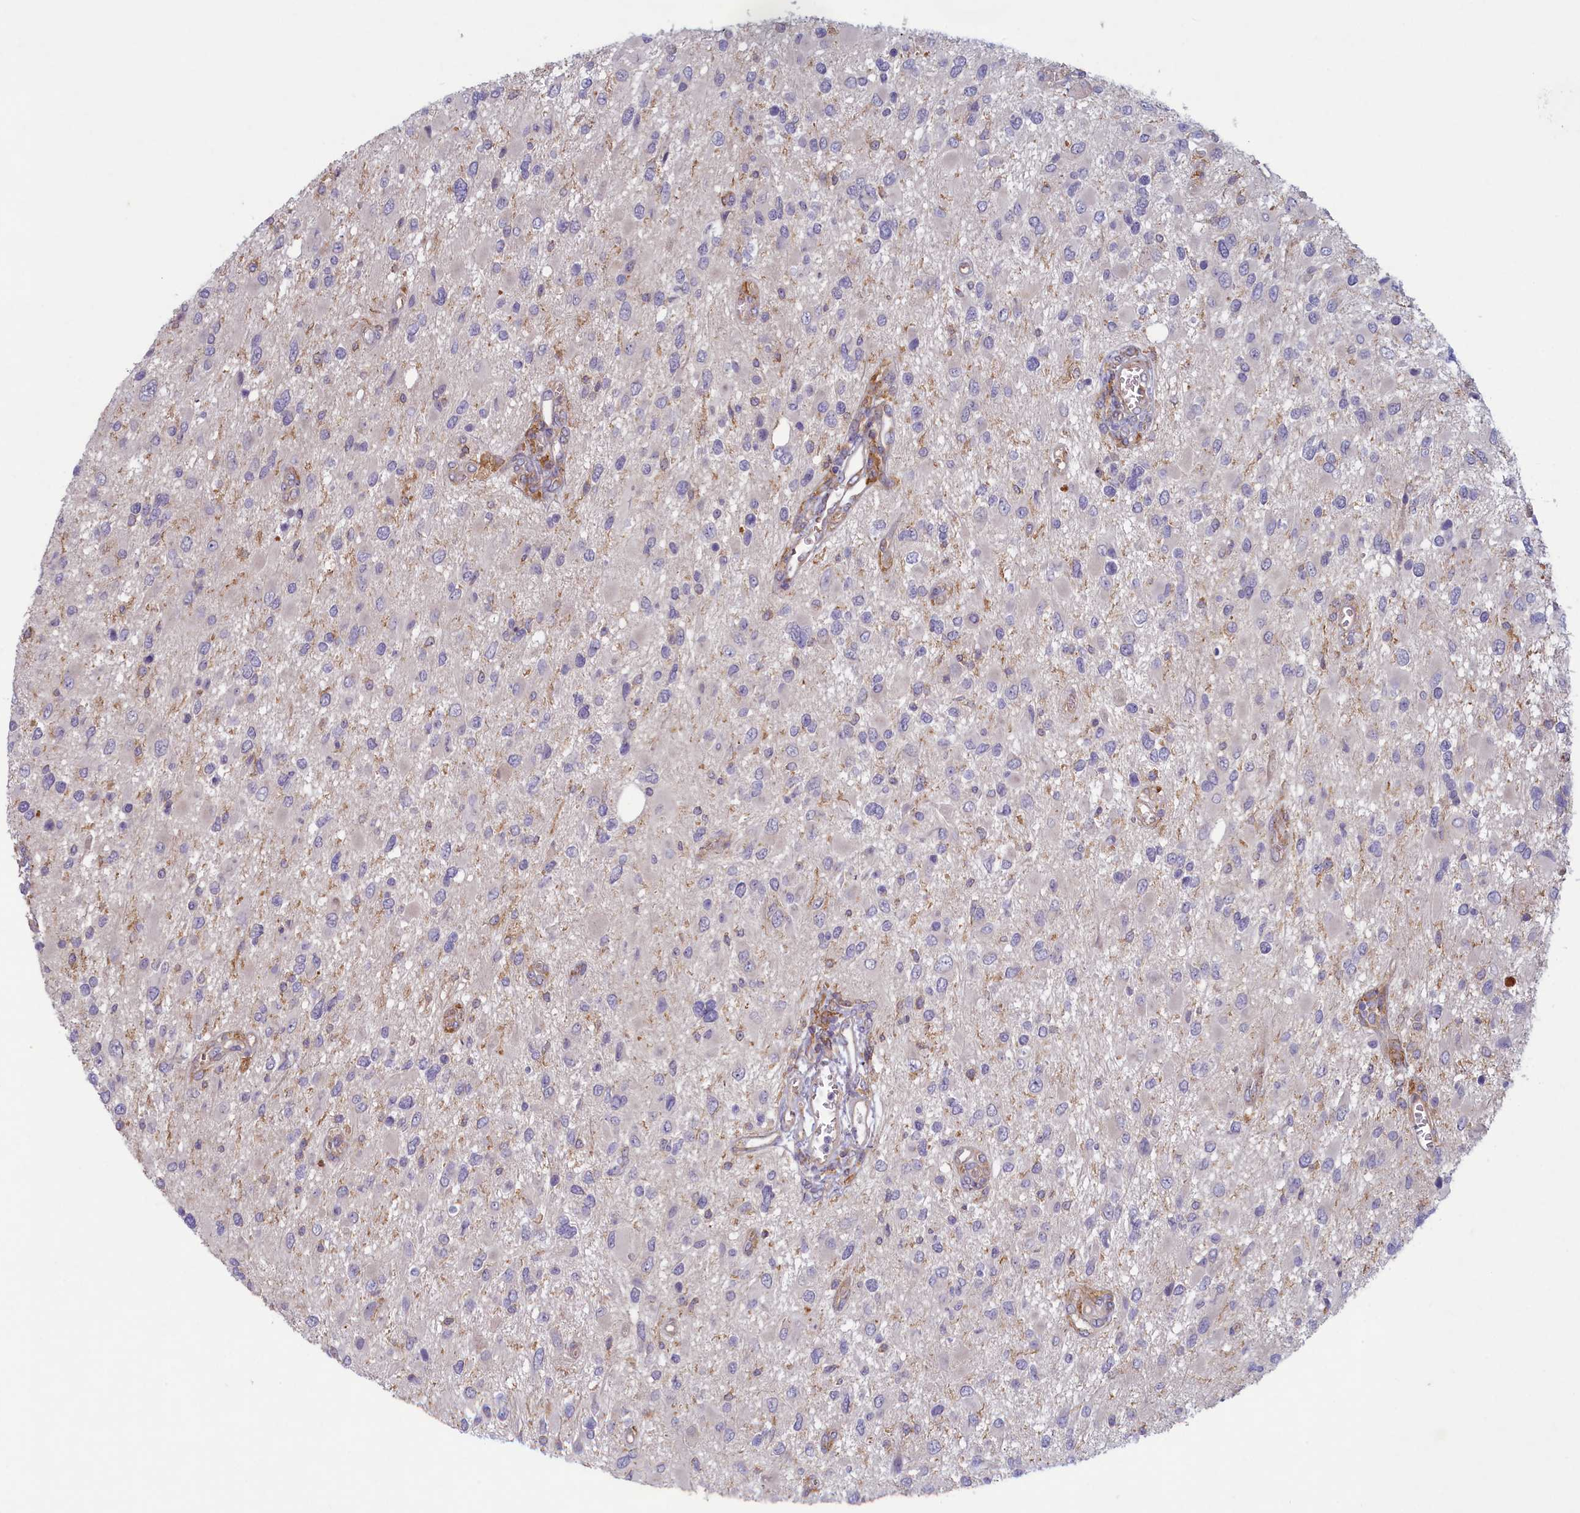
{"staining": {"intensity": "negative", "quantity": "none", "location": "none"}, "tissue": "glioma", "cell_type": "Tumor cells", "image_type": "cancer", "snomed": [{"axis": "morphology", "description": "Glioma, malignant, High grade"}, {"axis": "topography", "description": "Brain"}], "caption": "IHC of malignant glioma (high-grade) reveals no positivity in tumor cells.", "gene": "PLEKHG6", "patient": {"sex": "male", "age": 53}}